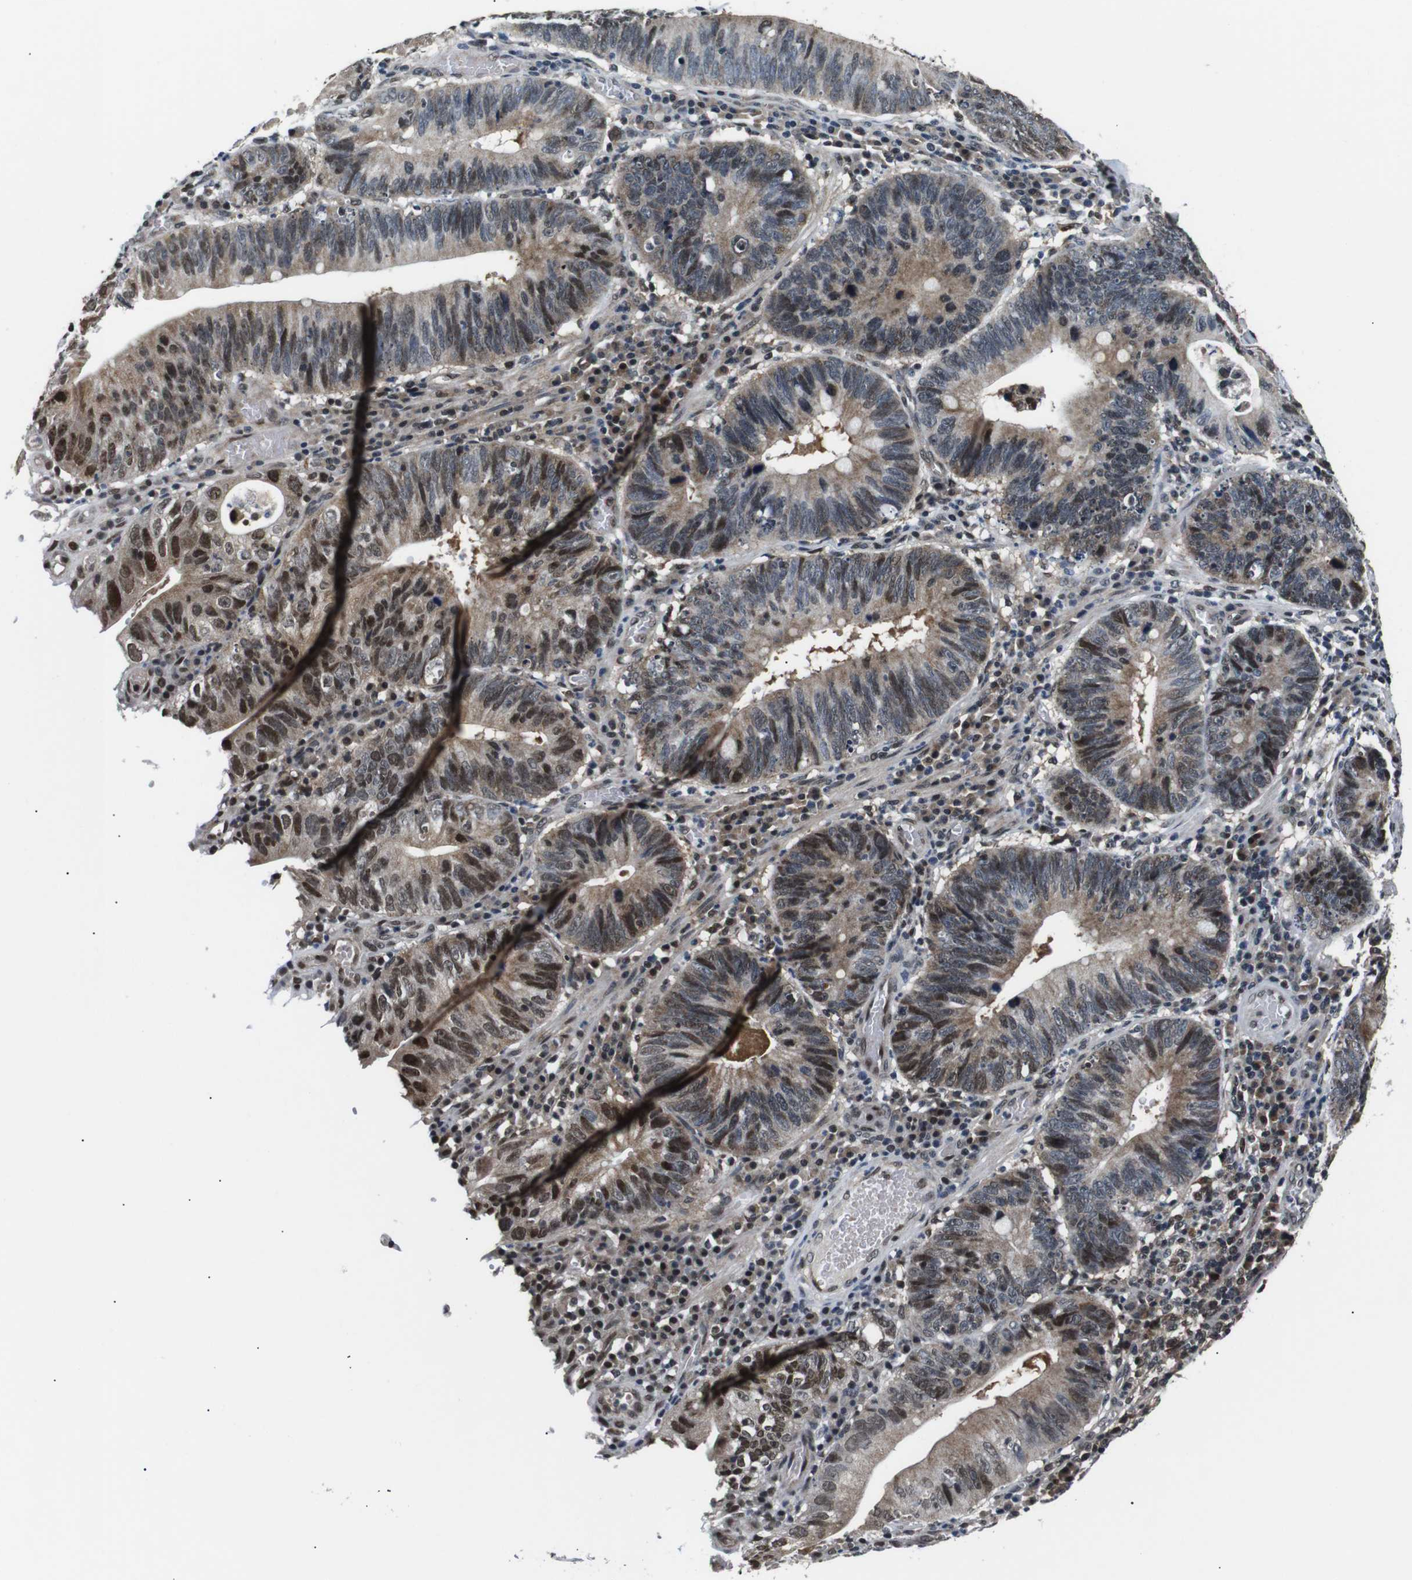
{"staining": {"intensity": "moderate", "quantity": ">75%", "location": "cytoplasmic/membranous,nuclear"}, "tissue": "stomach cancer", "cell_type": "Tumor cells", "image_type": "cancer", "snomed": [{"axis": "morphology", "description": "Adenocarcinoma, NOS"}, {"axis": "topography", "description": "Stomach"}], "caption": "Stomach adenocarcinoma stained with a brown dye exhibits moderate cytoplasmic/membranous and nuclear positive staining in about >75% of tumor cells.", "gene": "SKP1", "patient": {"sex": "male", "age": 59}}